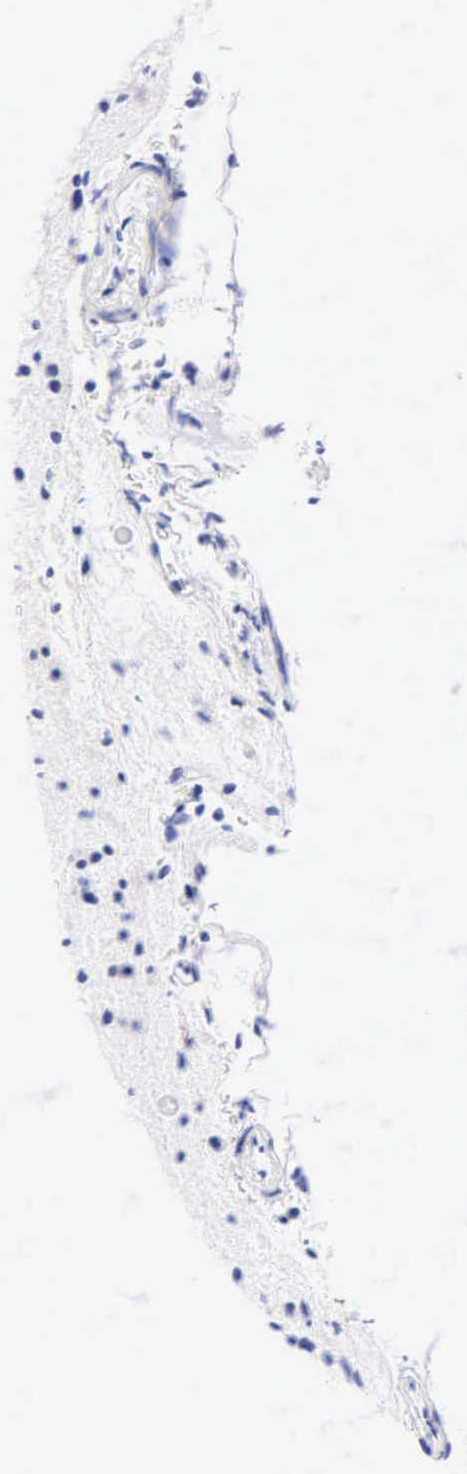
{"staining": {"intensity": "negative", "quantity": "none", "location": "none"}, "tissue": "glioma", "cell_type": "Tumor cells", "image_type": "cancer", "snomed": [{"axis": "morphology", "description": "Glioma, malignant, Low grade"}, {"axis": "topography", "description": "Brain"}], "caption": "Glioma stained for a protein using immunohistochemistry exhibits no positivity tumor cells.", "gene": "KRT20", "patient": {"sex": "female", "age": 46}}